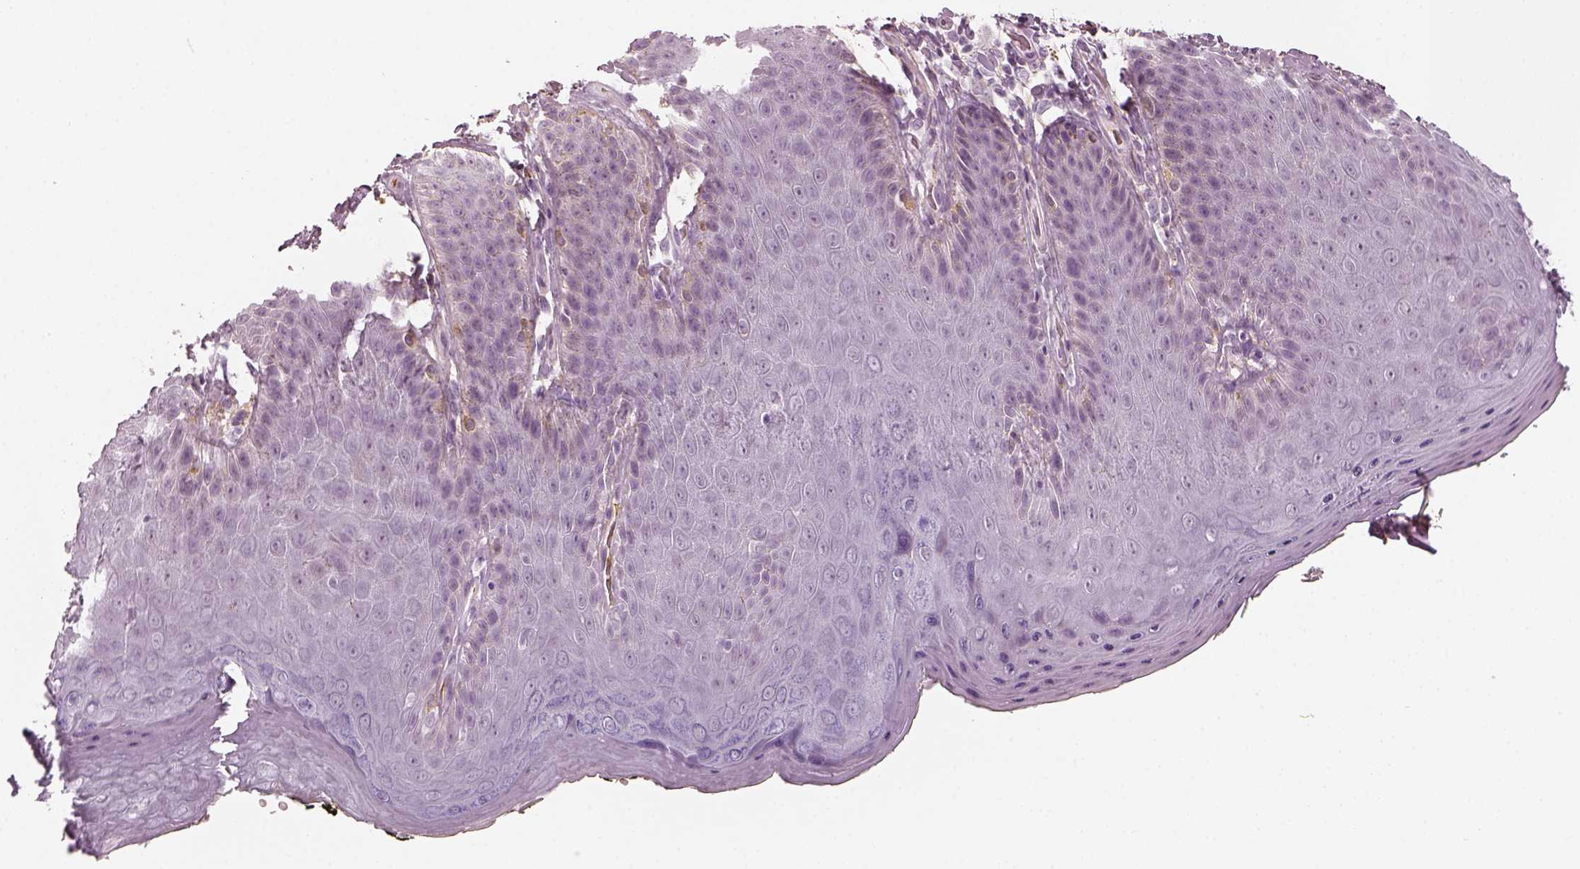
{"staining": {"intensity": "negative", "quantity": "none", "location": "none"}, "tissue": "skin", "cell_type": "Epidermal cells", "image_type": "normal", "snomed": [{"axis": "morphology", "description": "Normal tissue, NOS"}, {"axis": "topography", "description": "Anal"}], "caption": "IHC of benign human skin demonstrates no staining in epidermal cells.", "gene": "TRIM69", "patient": {"sex": "male", "age": 53}}